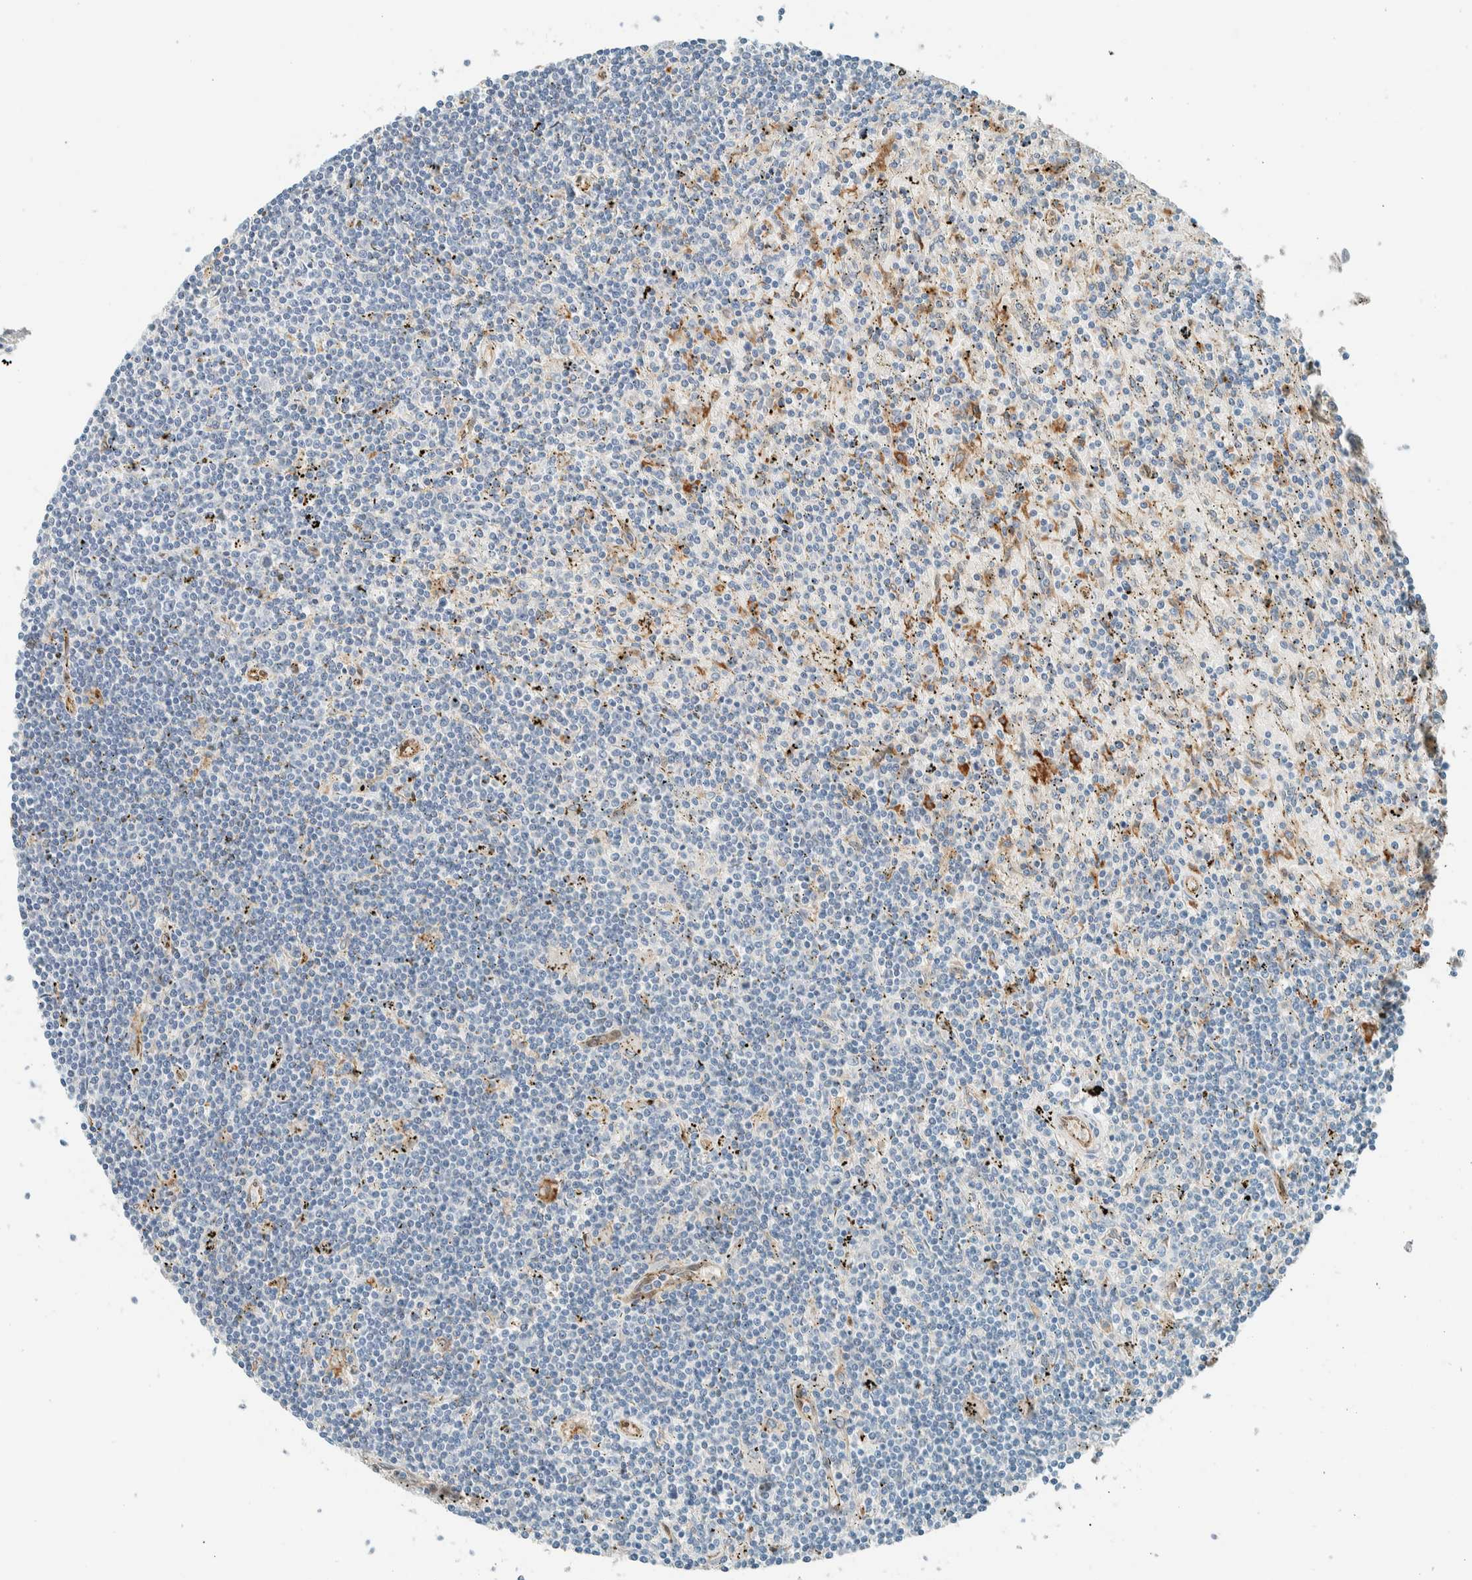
{"staining": {"intensity": "negative", "quantity": "none", "location": "none"}, "tissue": "lymphoma", "cell_type": "Tumor cells", "image_type": "cancer", "snomed": [{"axis": "morphology", "description": "Malignant lymphoma, non-Hodgkin's type, Low grade"}, {"axis": "topography", "description": "Spleen"}], "caption": "Tumor cells are negative for protein expression in human malignant lymphoma, non-Hodgkin's type (low-grade).", "gene": "NXN", "patient": {"sex": "male", "age": 76}}